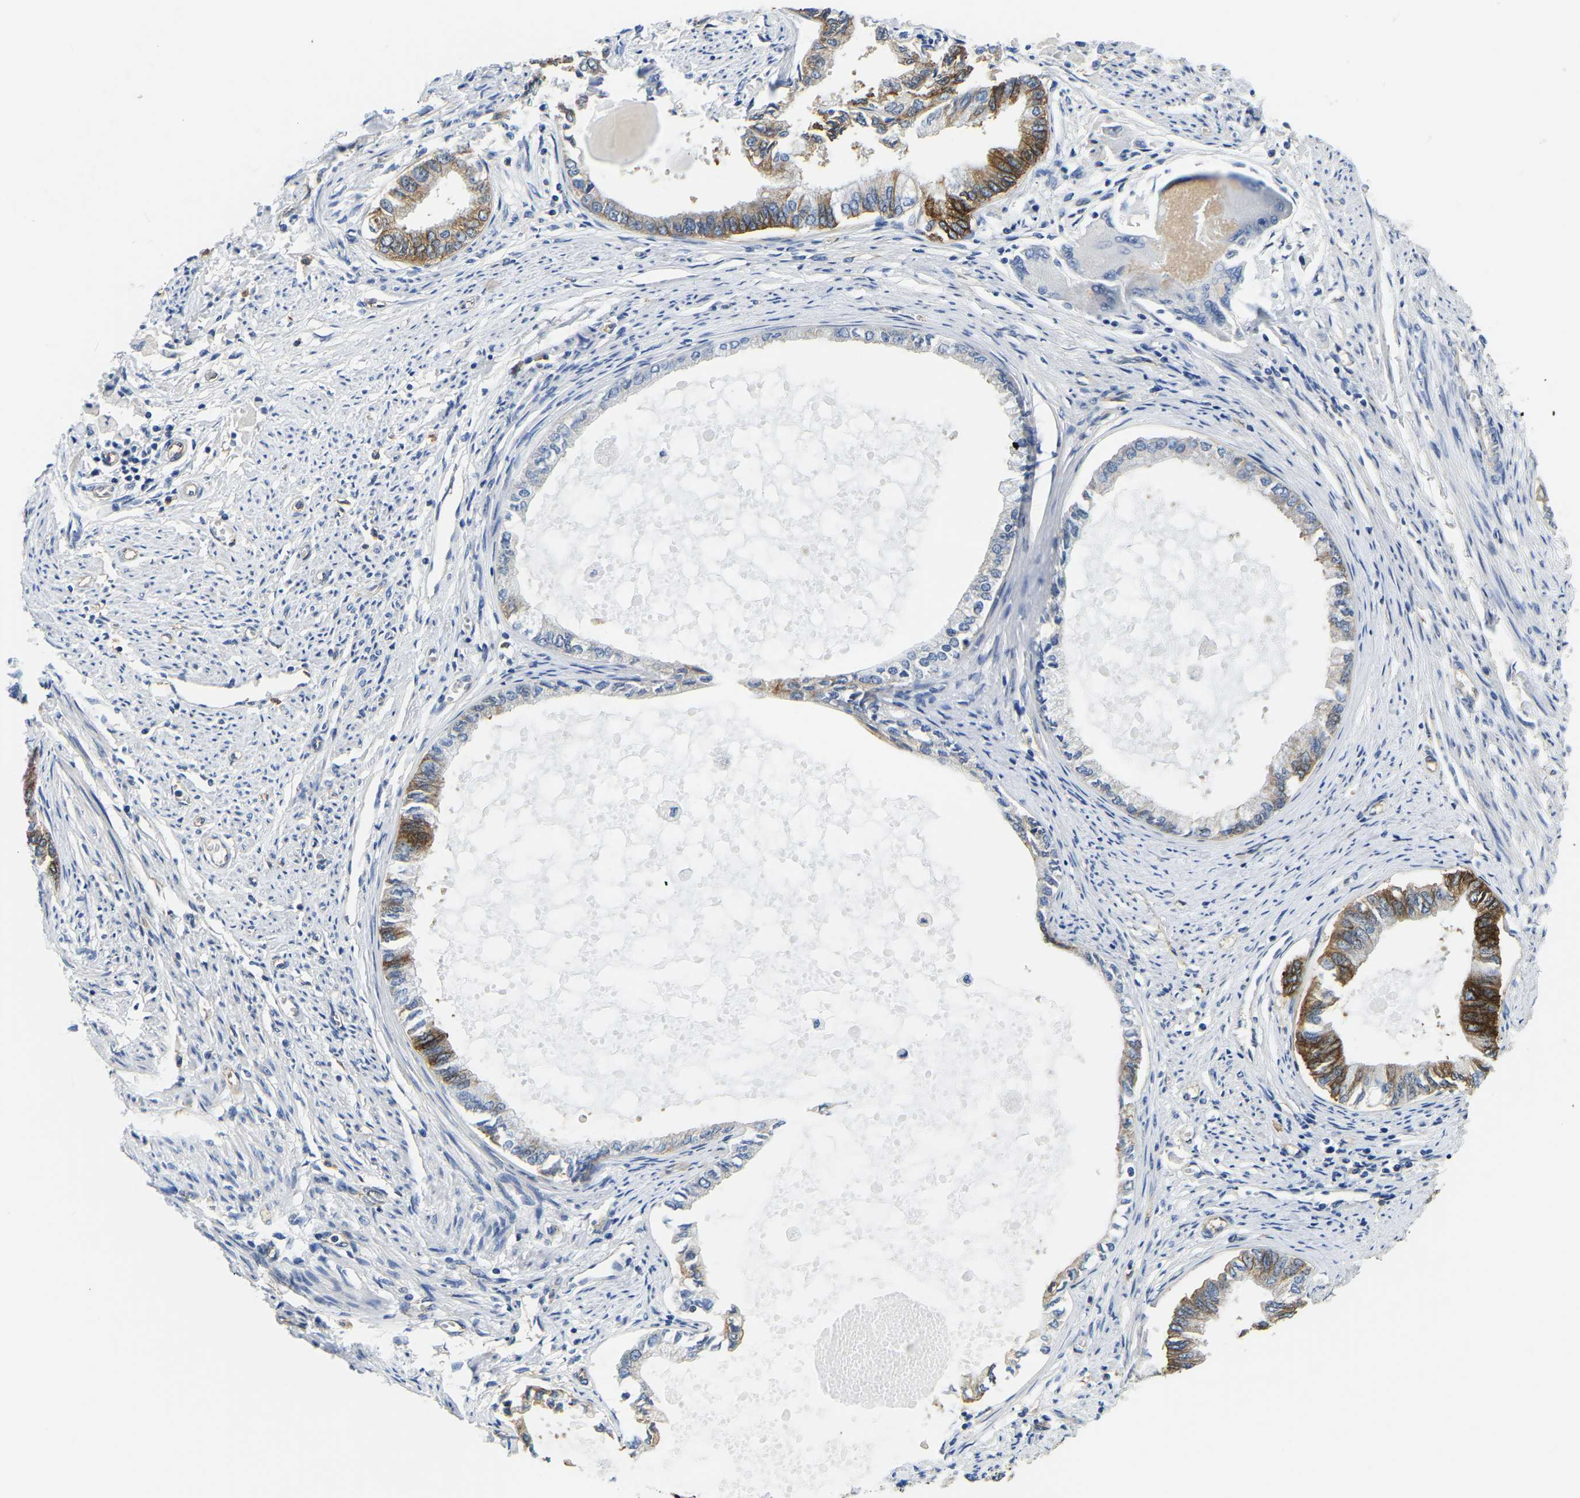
{"staining": {"intensity": "strong", "quantity": "<25%", "location": "cytoplasmic/membranous"}, "tissue": "endometrial cancer", "cell_type": "Tumor cells", "image_type": "cancer", "snomed": [{"axis": "morphology", "description": "Adenocarcinoma, NOS"}, {"axis": "topography", "description": "Endometrium"}], "caption": "Human adenocarcinoma (endometrial) stained with a protein marker exhibits strong staining in tumor cells.", "gene": "ITGA2", "patient": {"sex": "female", "age": 86}}